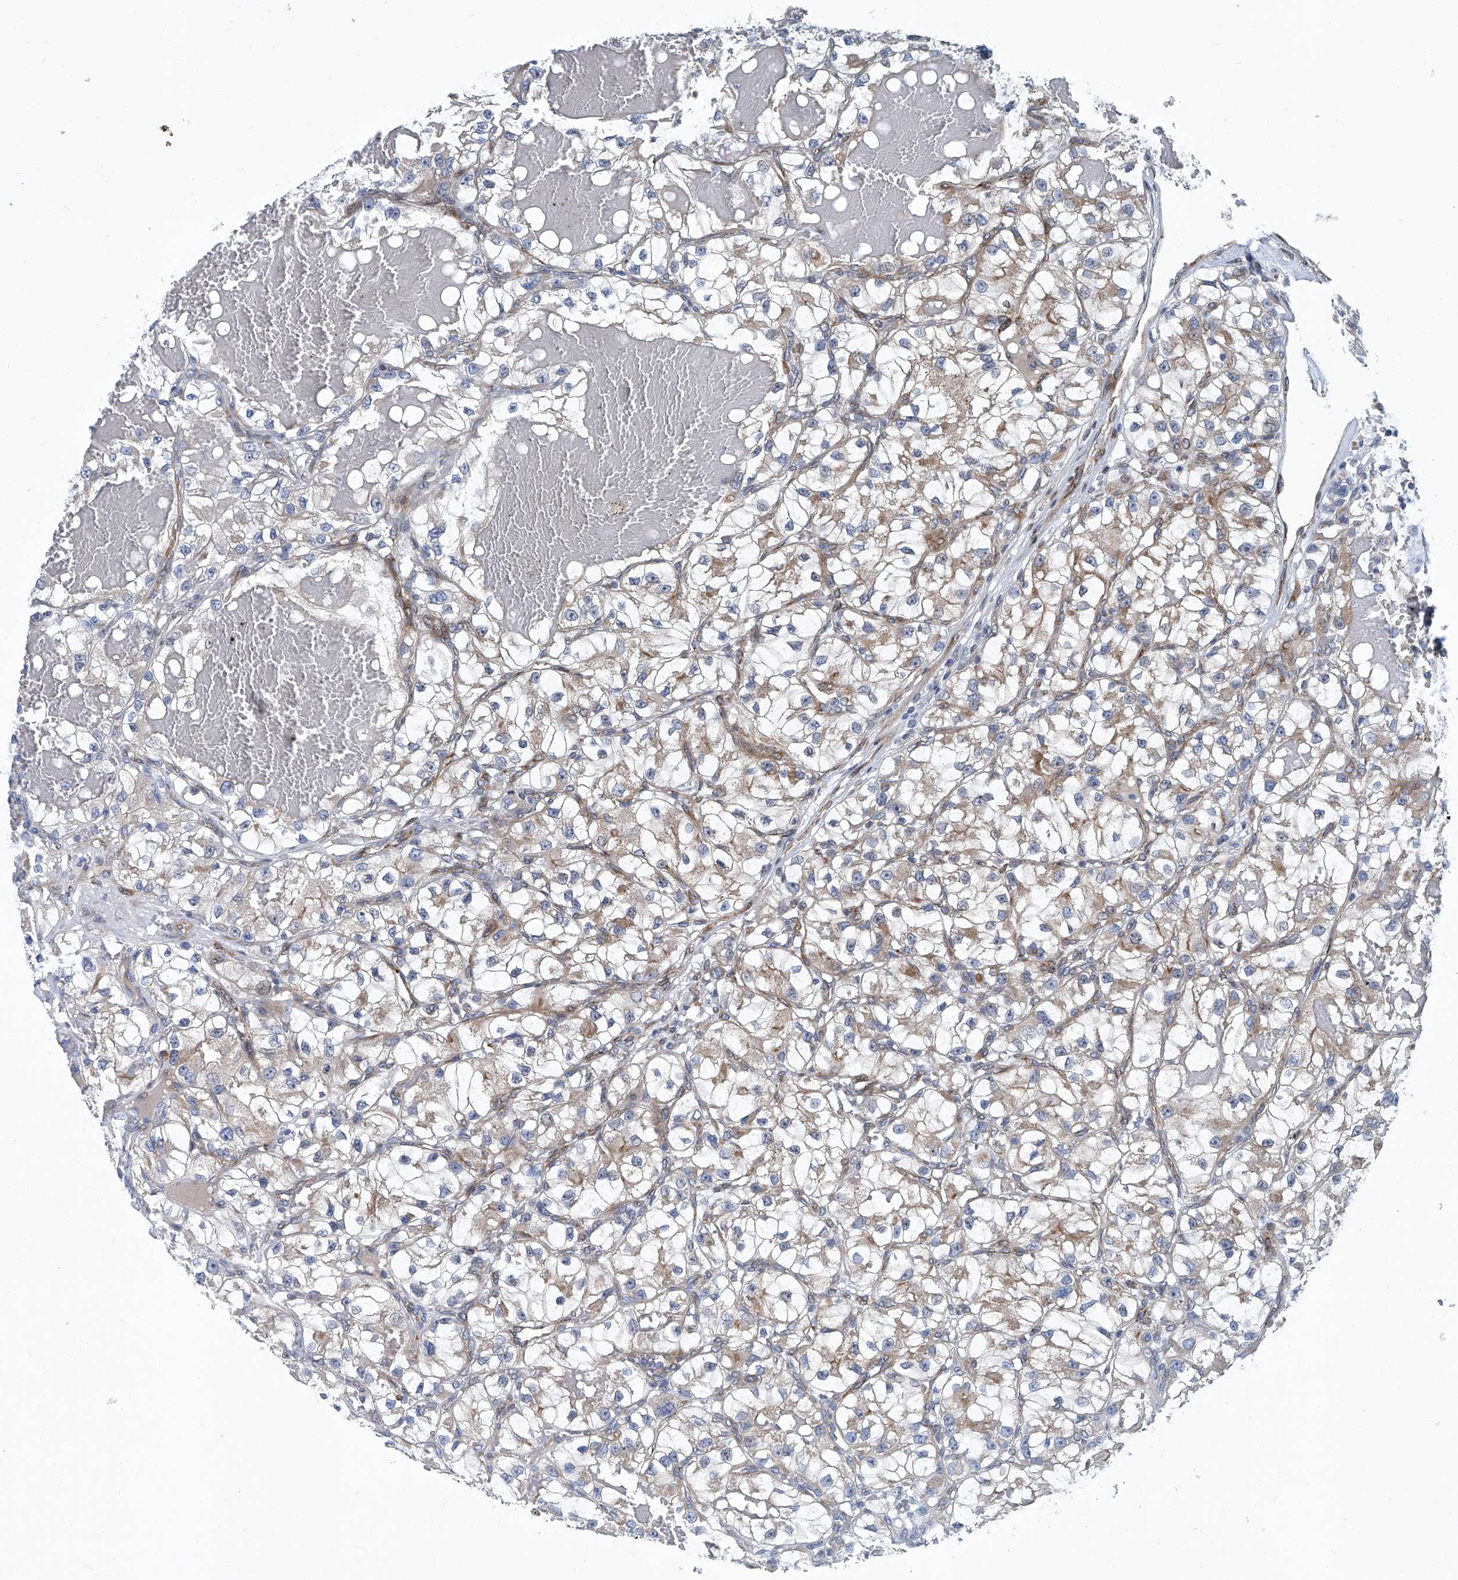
{"staining": {"intensity": "weak", "quantity": "25%-75%", "location": "cytoplasmic/membranous"}, "tissue": "renal cancer", "cell_type": "Tumor cells", "image_type": "cancer", "snomed": [{"axis": "morphology", "description": "Adenocarcinoma, NOS"}, {"axis": "topography", "description": "Kidney"}], "caption": "There is low levels of weak cytoplasmic/membranous staining in tumor cells of renal cancer, as demonstrated by immunohistochemical staining (brown color).", "gene": "GPR132", "patient": {"sex": "female", "age": 57}}